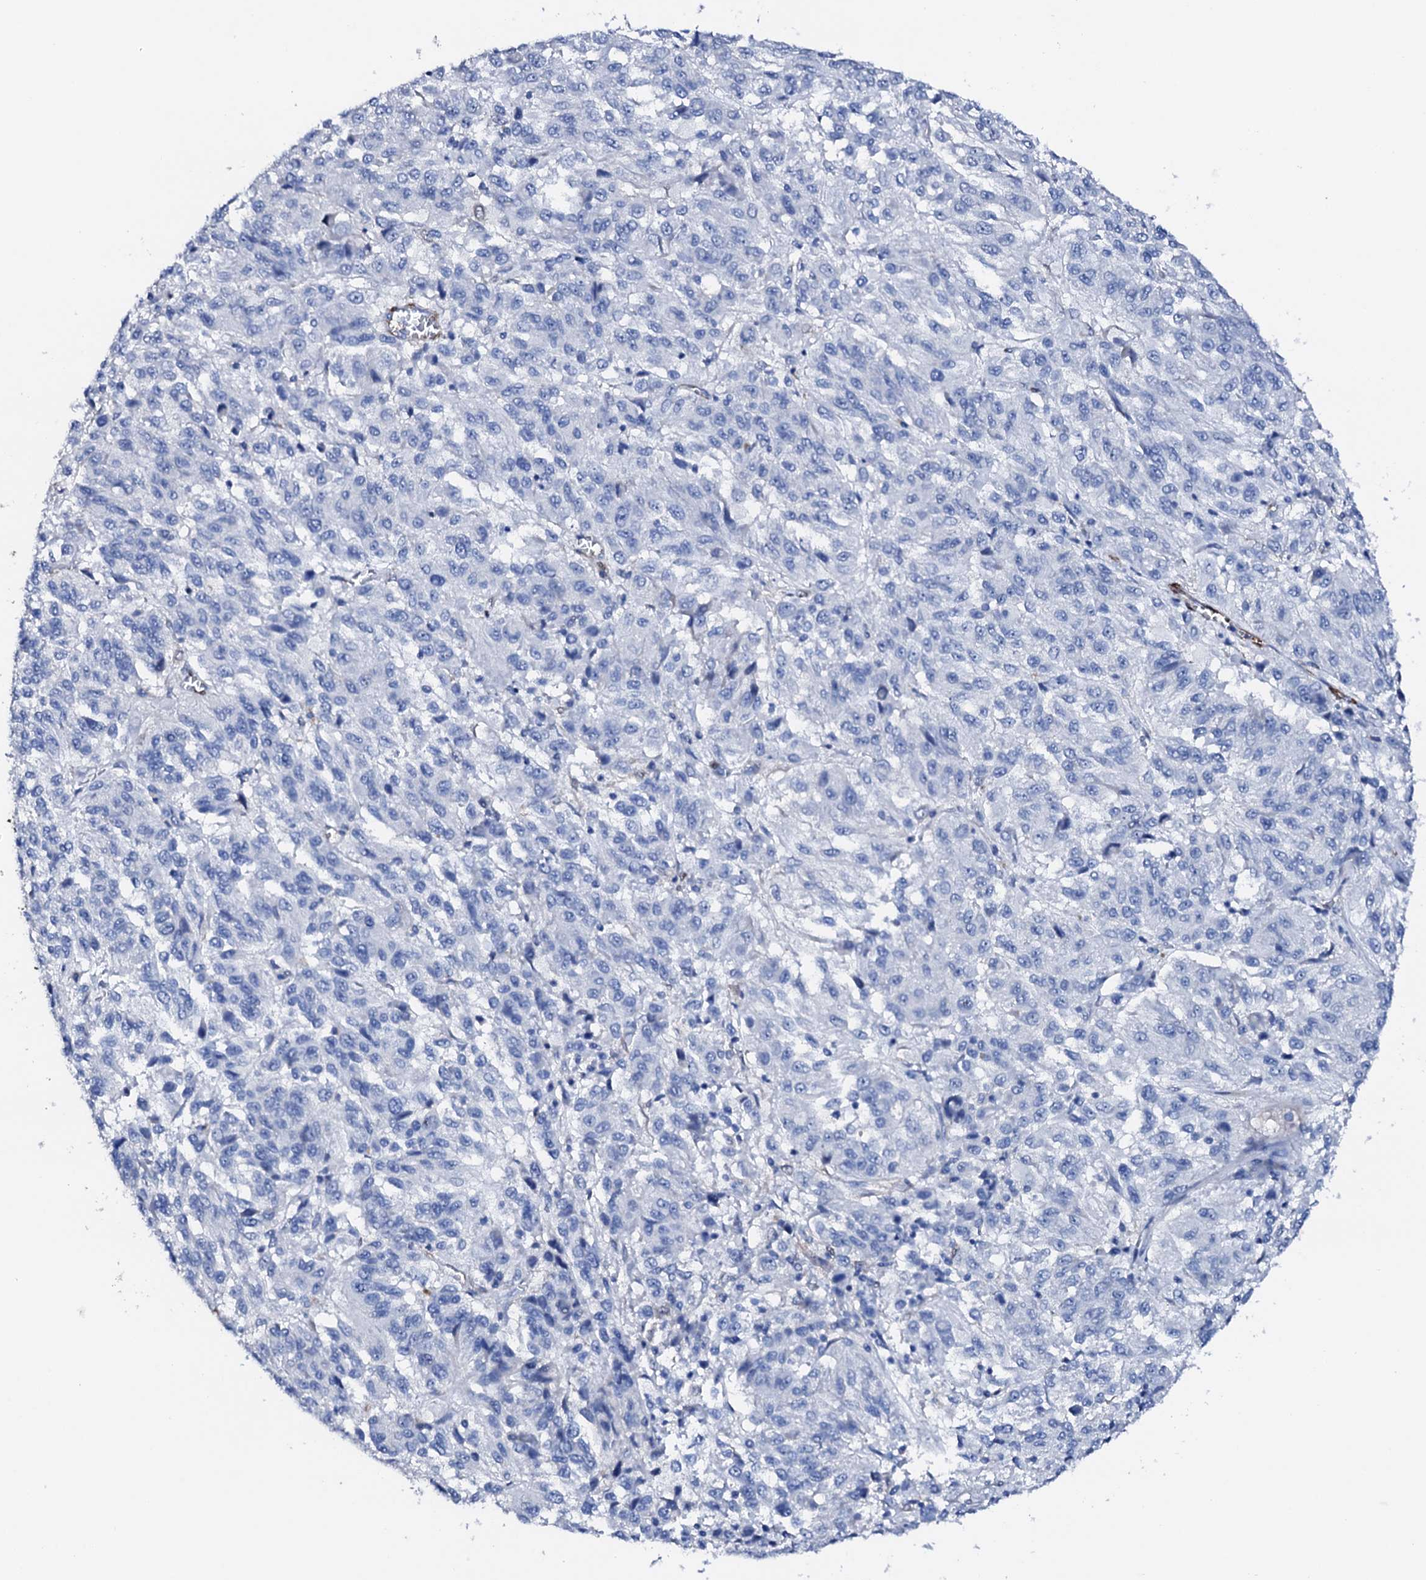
{"staining": {"intensity": "negative", "quantity": "none", "location": "none"}, "tissue": "melanoma", "cell_type": "Tumor cells", "image_type": "cancer", "snomed": [{"axis": "morphology", "description": "Malignant melanoma, Metastatic site"}, {"axis": "topography", "description": "Lung"}], "caption": "Immunohistochemistry (IHC) micrograph of human malignant melanoma (metastatic site) stained for a protein (brown), which displays no positivity in tumor cells.", "gene": "NRIP2", "patient": {"sex": "male", "age": 64}}